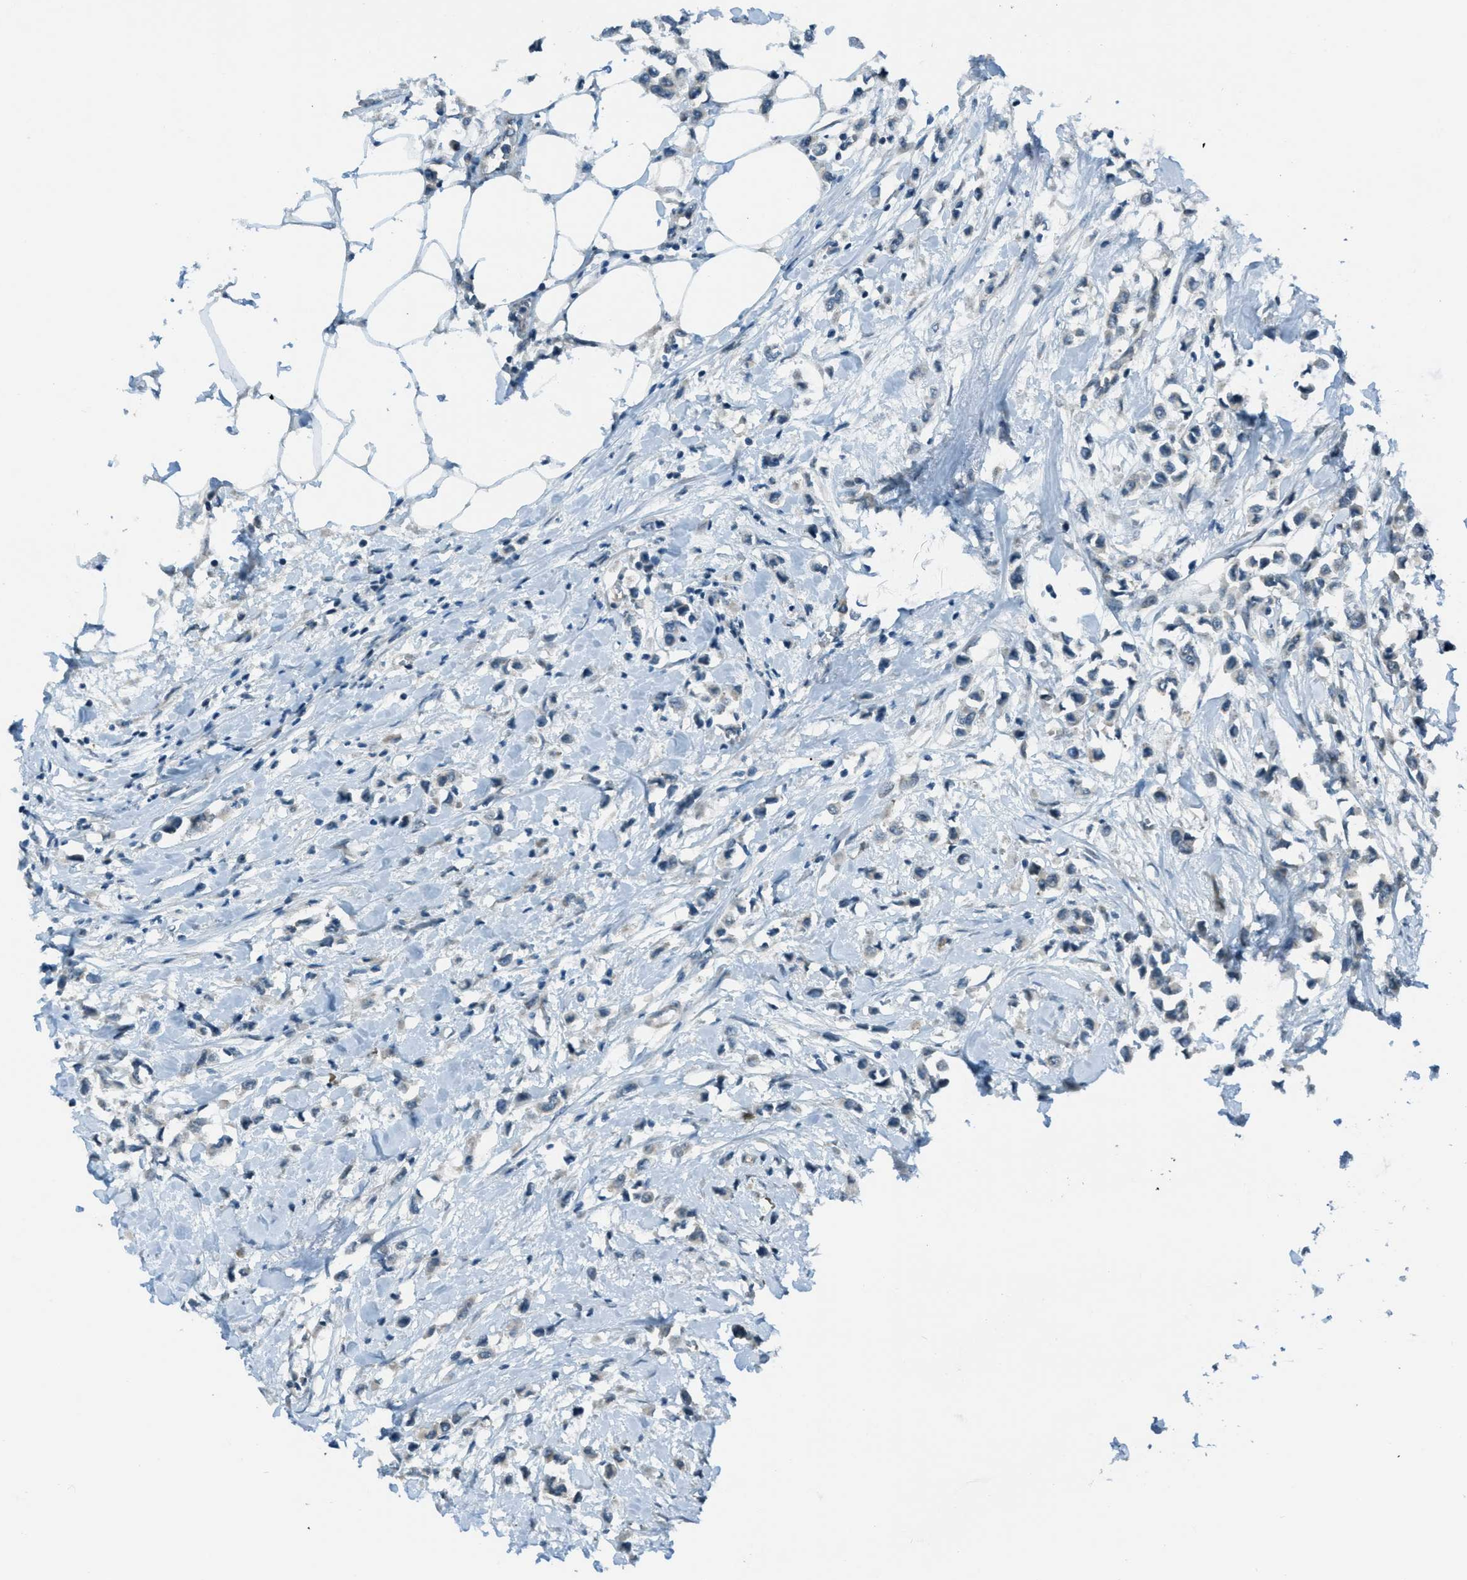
{"staining": {"intensity": "negative", "quantity": "none", "location": "none"}, "tissue": "breast cancer", "cell_type": "Tumor cells", "image_type": "cancer", "snomed": [{"axis": "morphology", "description": "Lobular carcinoma"}, {"axis": "topography", "description": "Breast"}], "caption": "Immunohistochemistry micrograph of neoplastic tissue: human breast cancer stained with DAB (3,3'-diaminobenzidine) demonstrates no significant protein positivity in tumor cells.", "gene": "ASAP2", "patient": {"sex": "female", "age": 51}}